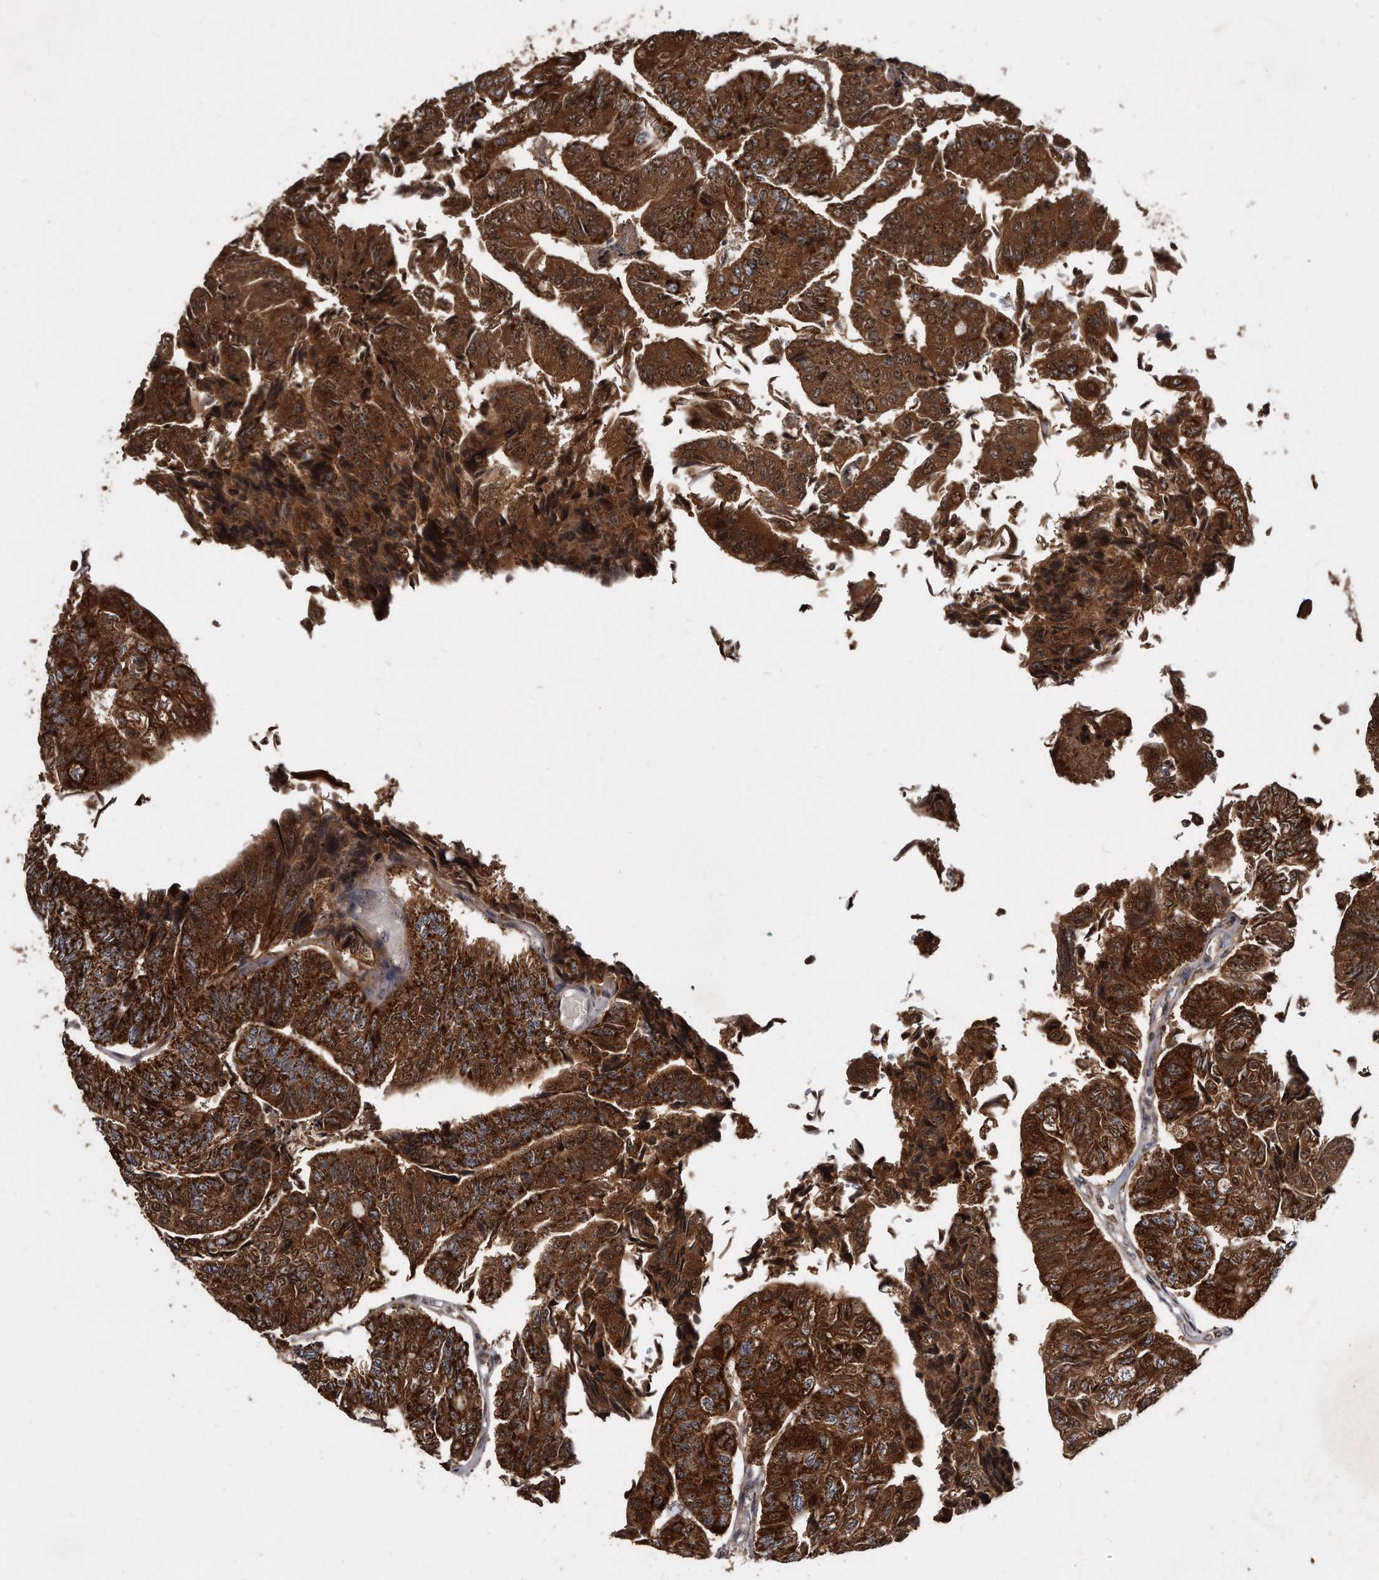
{"staining": {"intensity": "strong", "quantity": ">75%", "location": "cytoplasmic/membranous"}, "tissue": "colorectal cancer", "cell_type": "Tumor cells", "image_type": "cancer", "snomed": [{"axis": "morphology", "description": "Adenocarcinoma, NOS"}, {"axis": "topography", "description": "Colon"}], "caption": "Strong cytoplasmic/membranous protein positivity is appreciated in approximately >75% of tumor cells in colorectal cancer.", "gene": "FAM136A", "patient": {"sex": "female", "age": 67}}